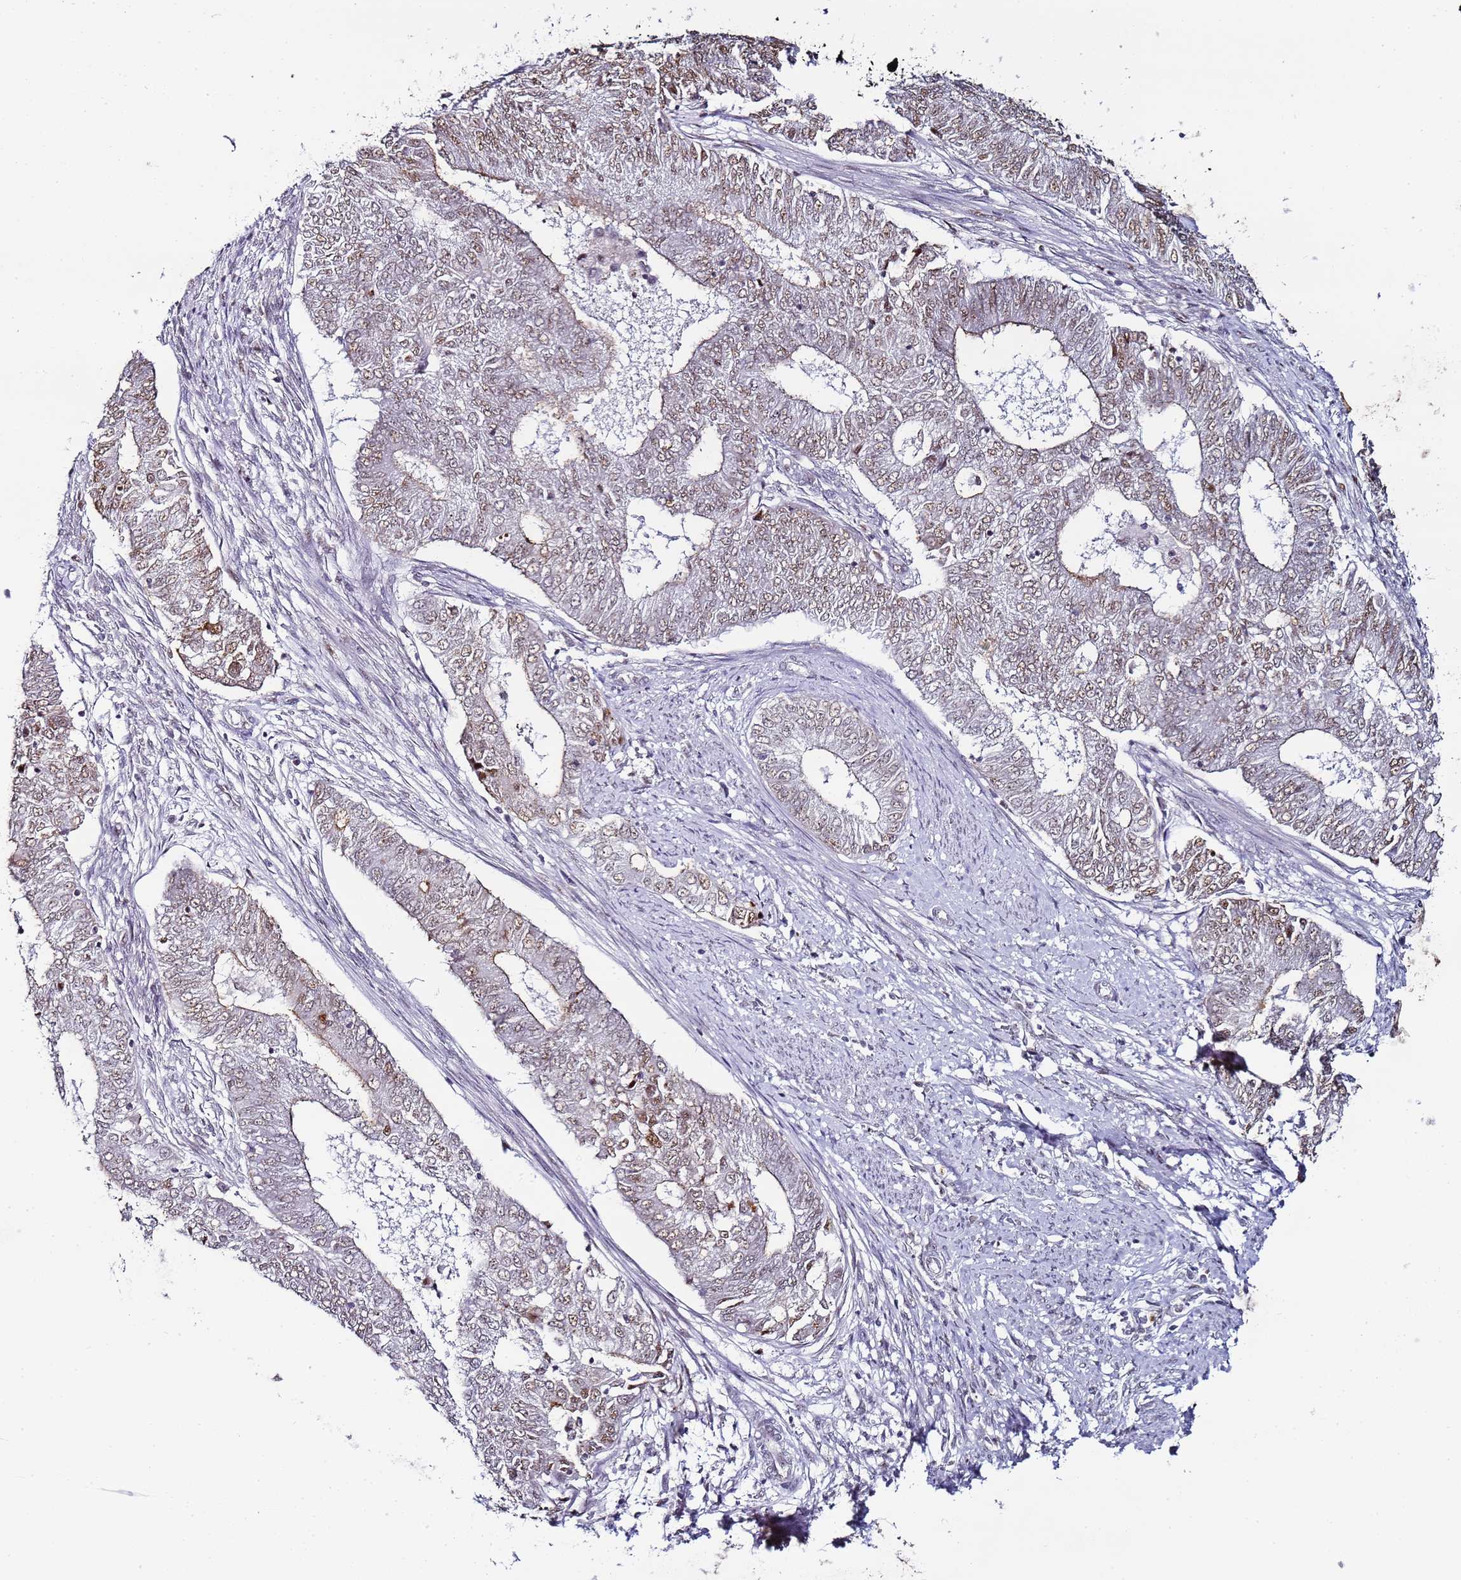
{"staining": {"intensity": "moderate", "quantity": "25%-75%", "location": "nuclear"}, "tissue": "endometrial cancer", "cell_type": "Tumor cells", "image_type": "cancer", "snomed": [{"axis": "morphology", "description": "Adenocarcinoma, NOS"}, {"axis": "topography", "description": "Endometrium"}], "caption": "The immunohistochemical stain labels moderate nuclear positivity in tumor cells of endometrial cancer tissue.", "gene": "PSMA7", "patient": {"sex": "female", "age": 62}}